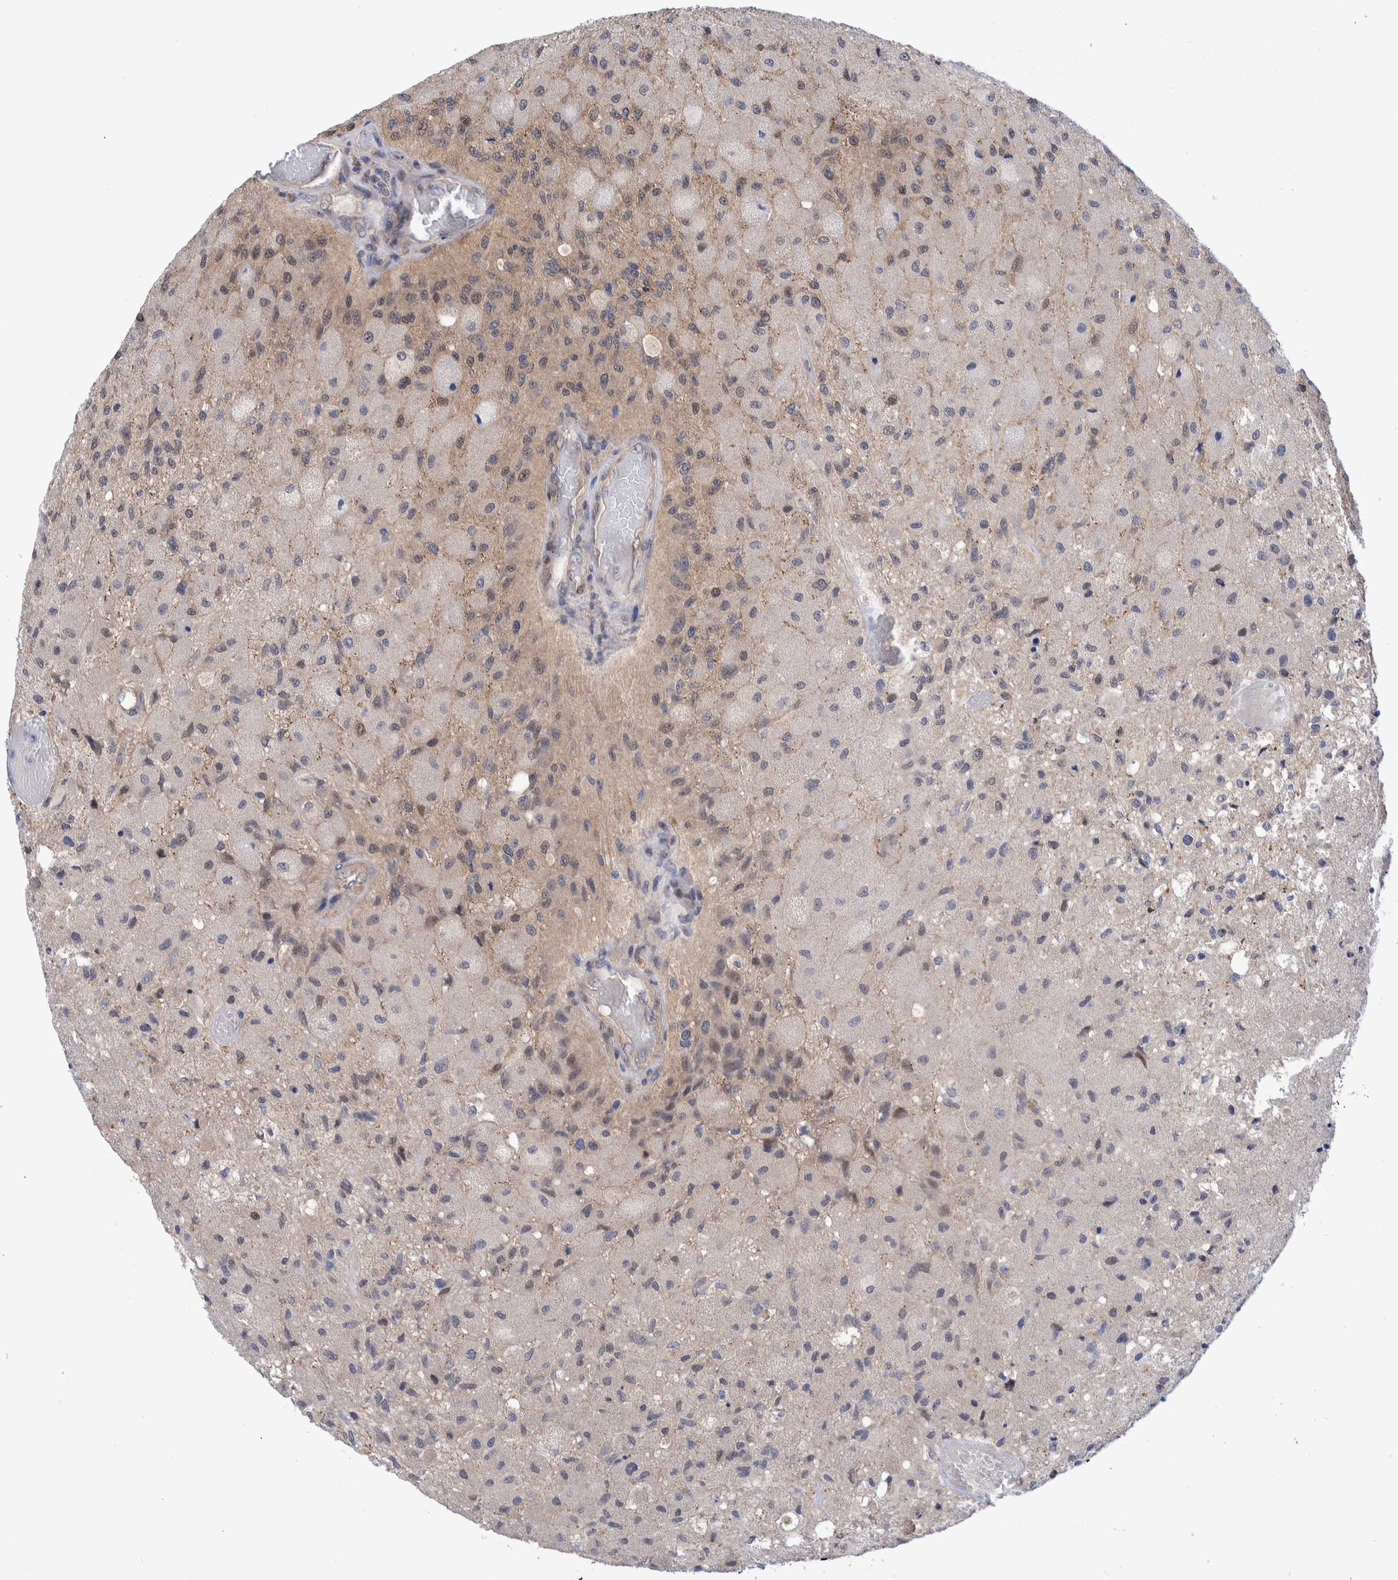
{"staining": {"intensity": "weak", "quantity": "<25%", "location": "cytoplasmic/membranous,nuclear"}, "tissue": "glioma", "cell_type": "Tumor cells", "image_type": "cancer", "snomed": [{"axis": "morphology", "description": "Normal tissue, NOS"}, {"axis": "morphology", "description": "Glioma, malignant, High grade"}, {"axis": "topography", "description": "Cerebral cortex"}], "caption": "IHC of human glioma displays no expression in tumor cells. Brightfield microscopy of immunohistochemistry (IHC) stained with DAB (3,3'-diaminobenzidine) (brown) and hematoxylin (blue), captured at high magnification.", "gene": "PFAS", "patient": {"sex": "male", "age": 77}}